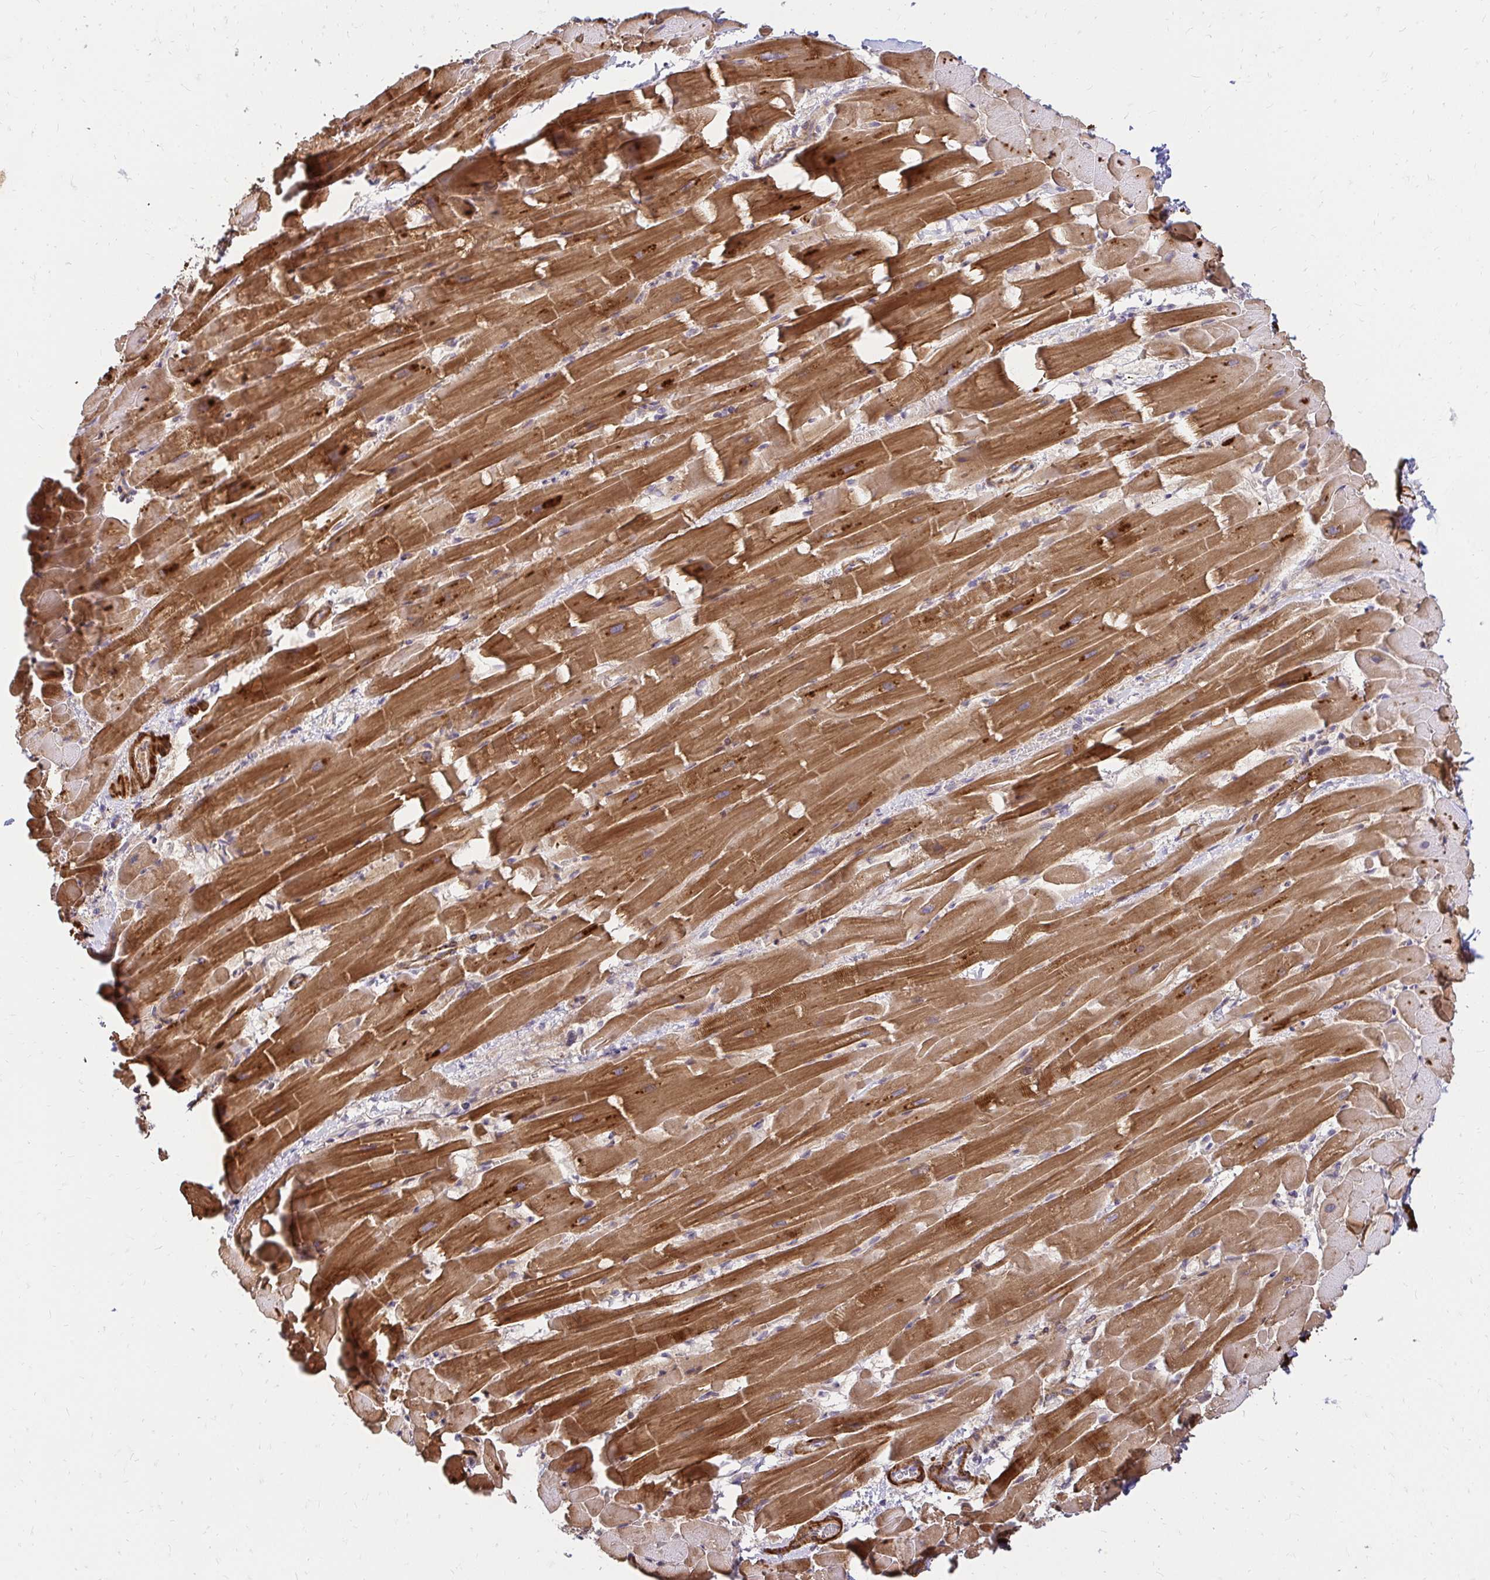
{"staining": {"intensity": "strong", "quantity": ">75%", "location": "cytoplasmic/membranous"}, "tissue": "heart muscle", "cell_type": "Cardiomyocytes", "image_type": "normal", "snomed": [{"axis": "morphology", "description": "Normal tissue, NOS"}, {"axis": "topography", "description": "Heart"}], "caption": "Protein expression by IHC reveals strong cytoplasmic/membranous staining in approximately >75% of cardiomyocytes in benign heart muscle.", "gene": "YAP1", "patient": {"sex": "male", "age": 37}}